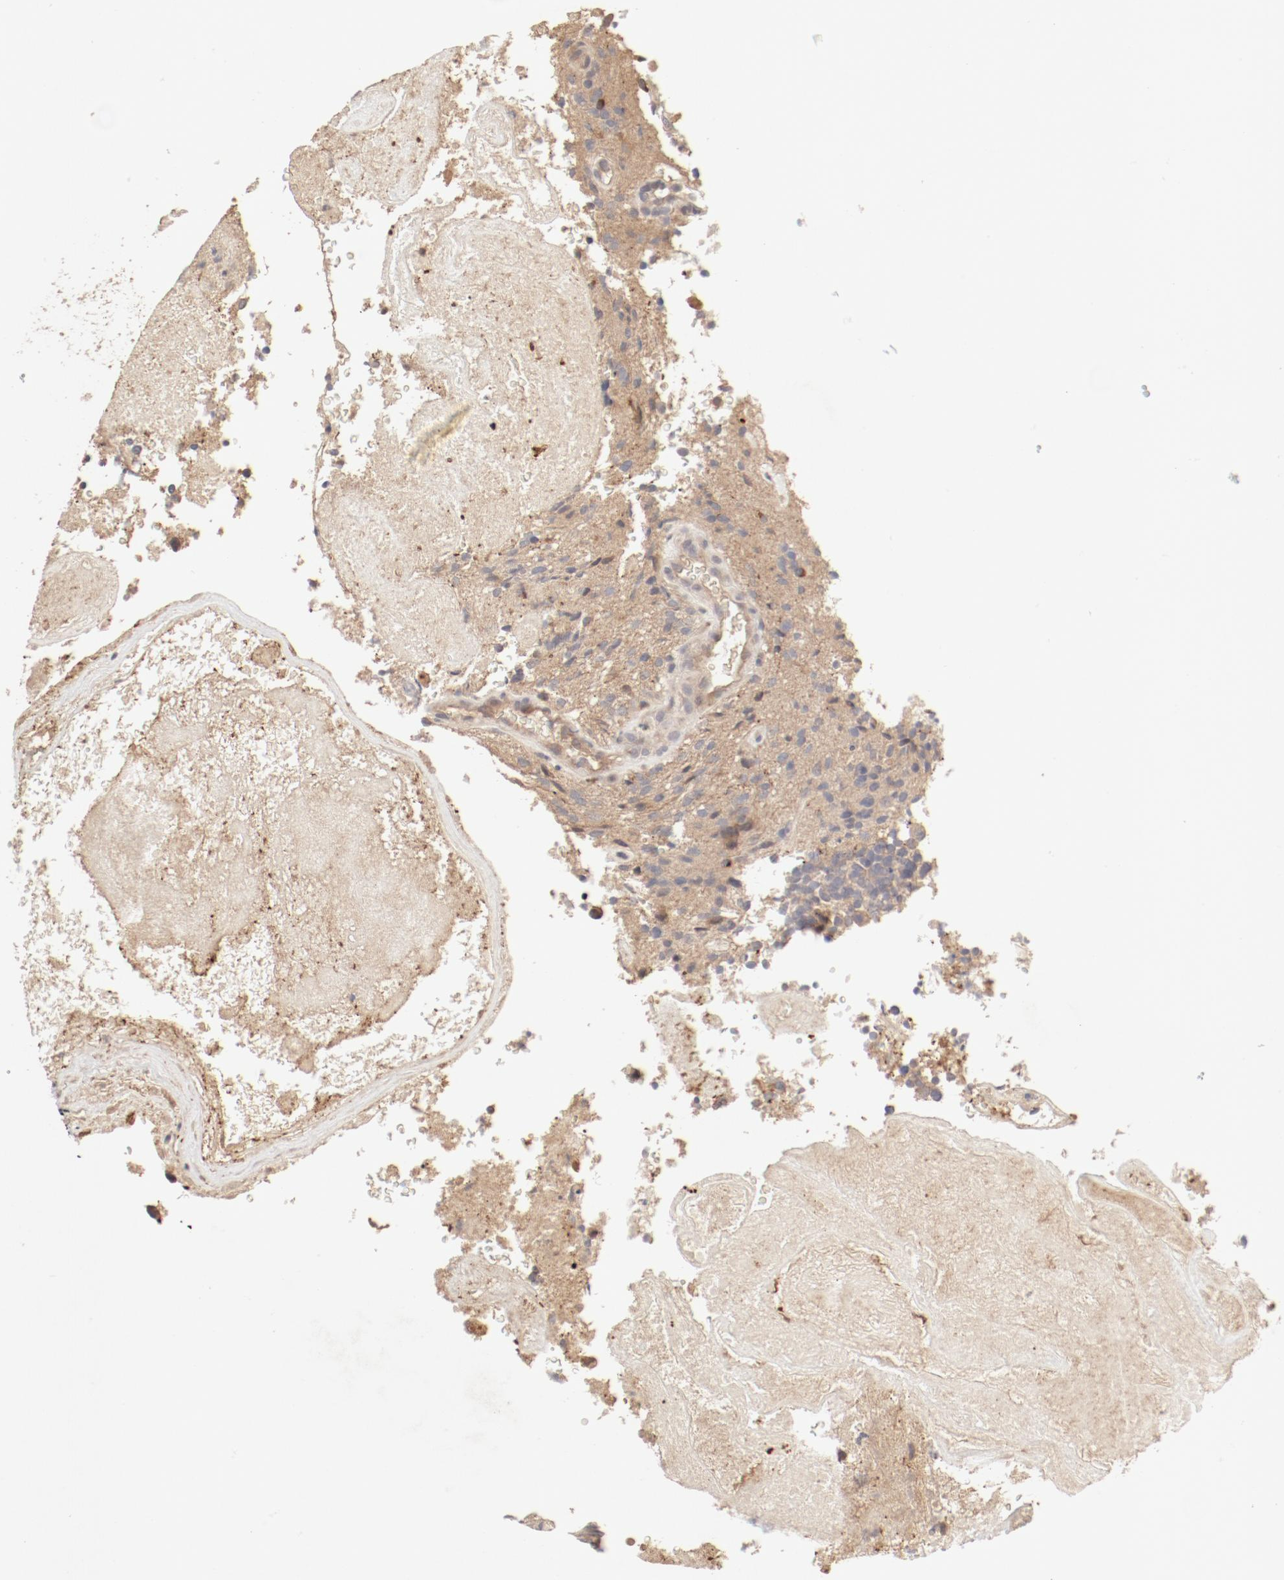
{"staining": {"intensity": "moderate", "quantity": ">75%", "location": "cytoplasmic/membranous"}, "tissue": "glioma", "cell_type": "Tumor cells", "image_type": "cancer", "snomed": [{"axis": "morphology", "description": "Normal tissue, NOS"}, {"axis": "morphology", "description": "Glioma, malignant, High grade"}, {"axis": "topography", "description": "Cerebral cortex"}], "caption": "Human high-grade glioma (malignant) stained with a protein marker reveals moderate staining in tumor cells.", "gene": "IL3RA", "patient": {"sex": "male", "age": 75}}